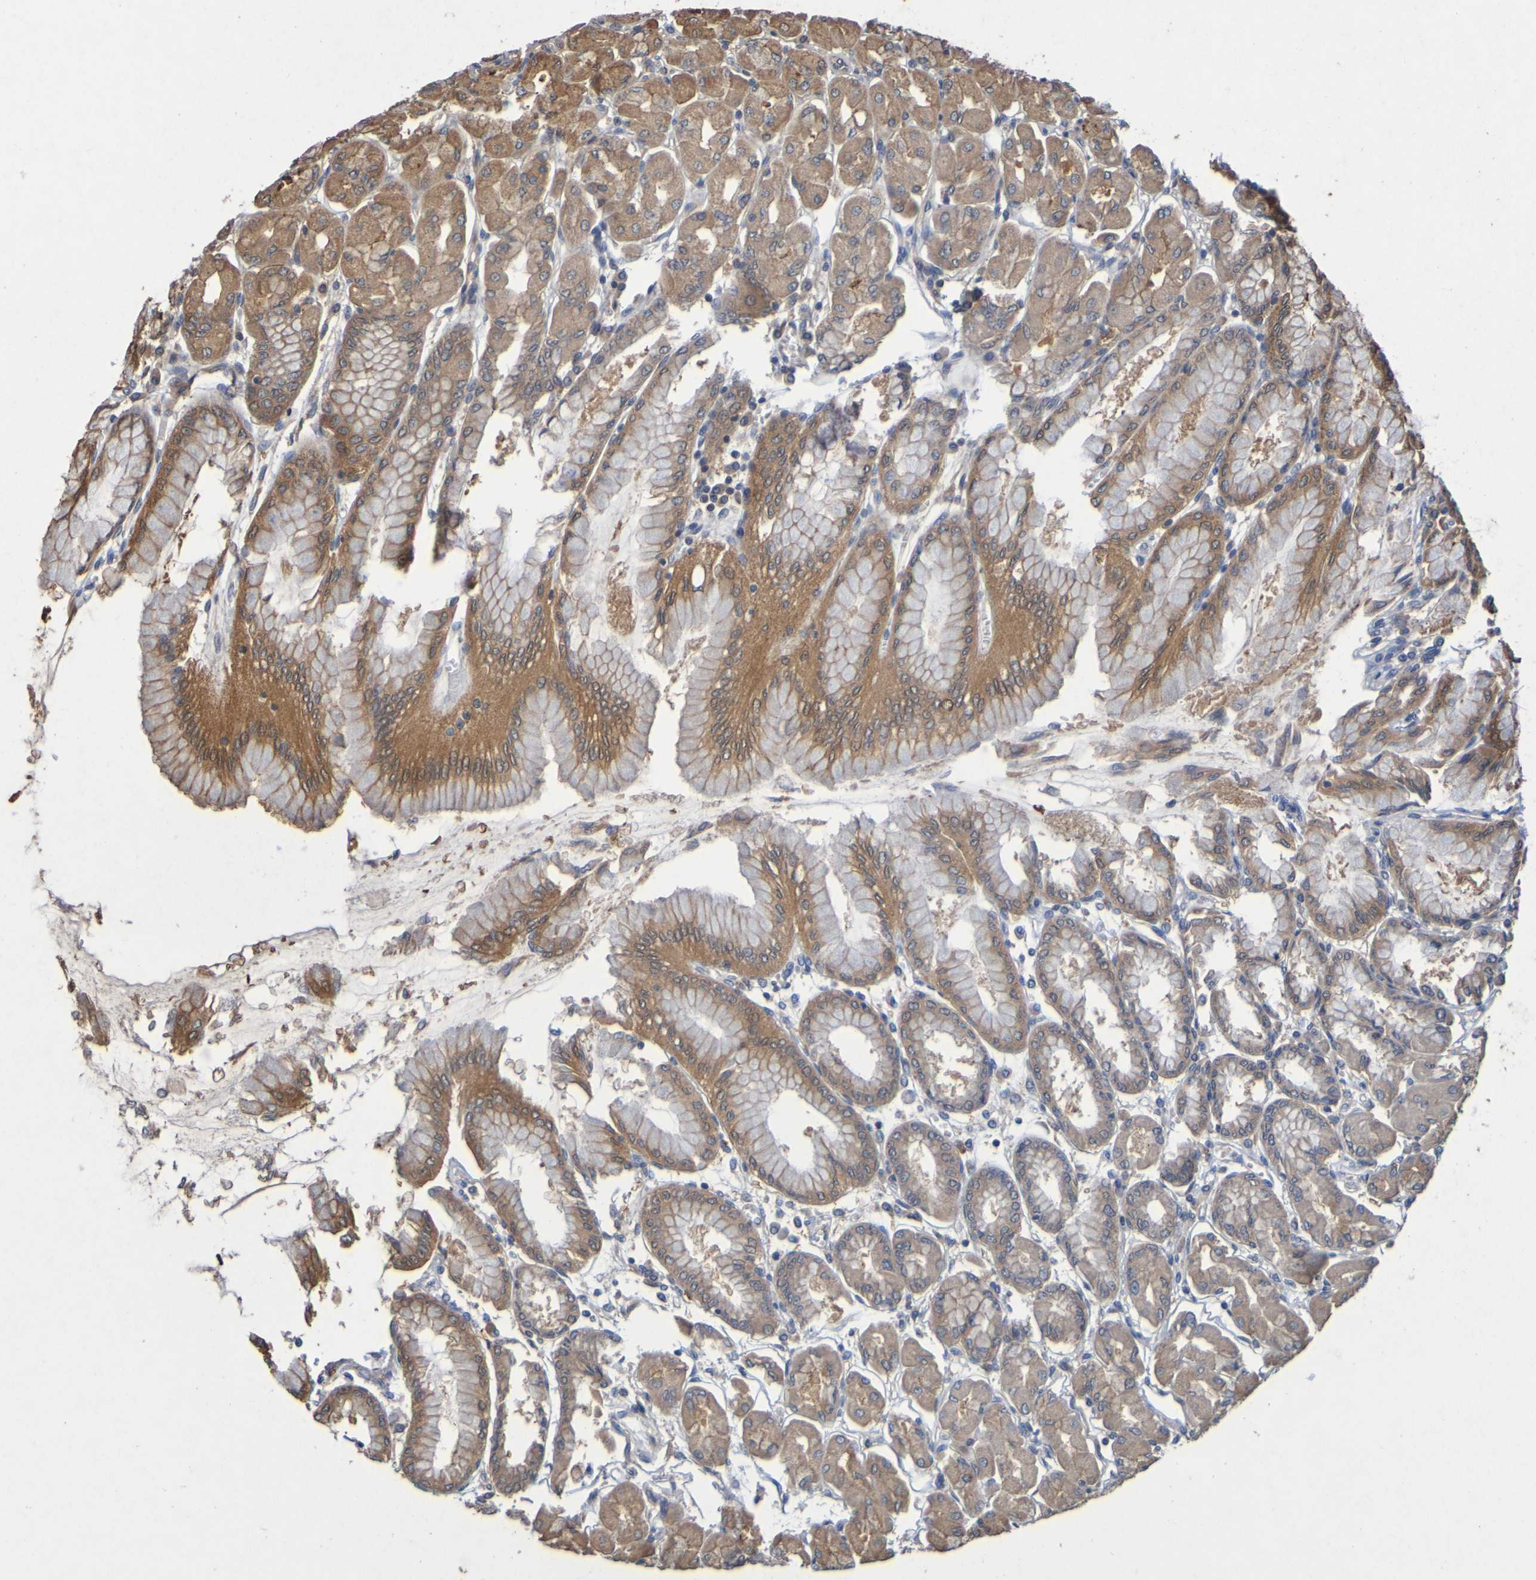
{"staining": {"intensity": "moderate", "quantity": ">75%", "location": "cytoplasmic/membranous"}, "tissue": "stomach", "cell_type": "Glandular cells", "image_type": "normal", "snomed": [{"axis": "morphology", "description": "Normal tissue, NOS"}, {"axis": "topography", "description": "Stomach, upper"}], "caption": "Brown immunohistochemical staining in benign stomach exhibits moderate cytoplasmic/membranous positivity in approximately >75% of glandular cells.", "gene": "OCRL", "patient": {"sex": "female", "age": 56}}